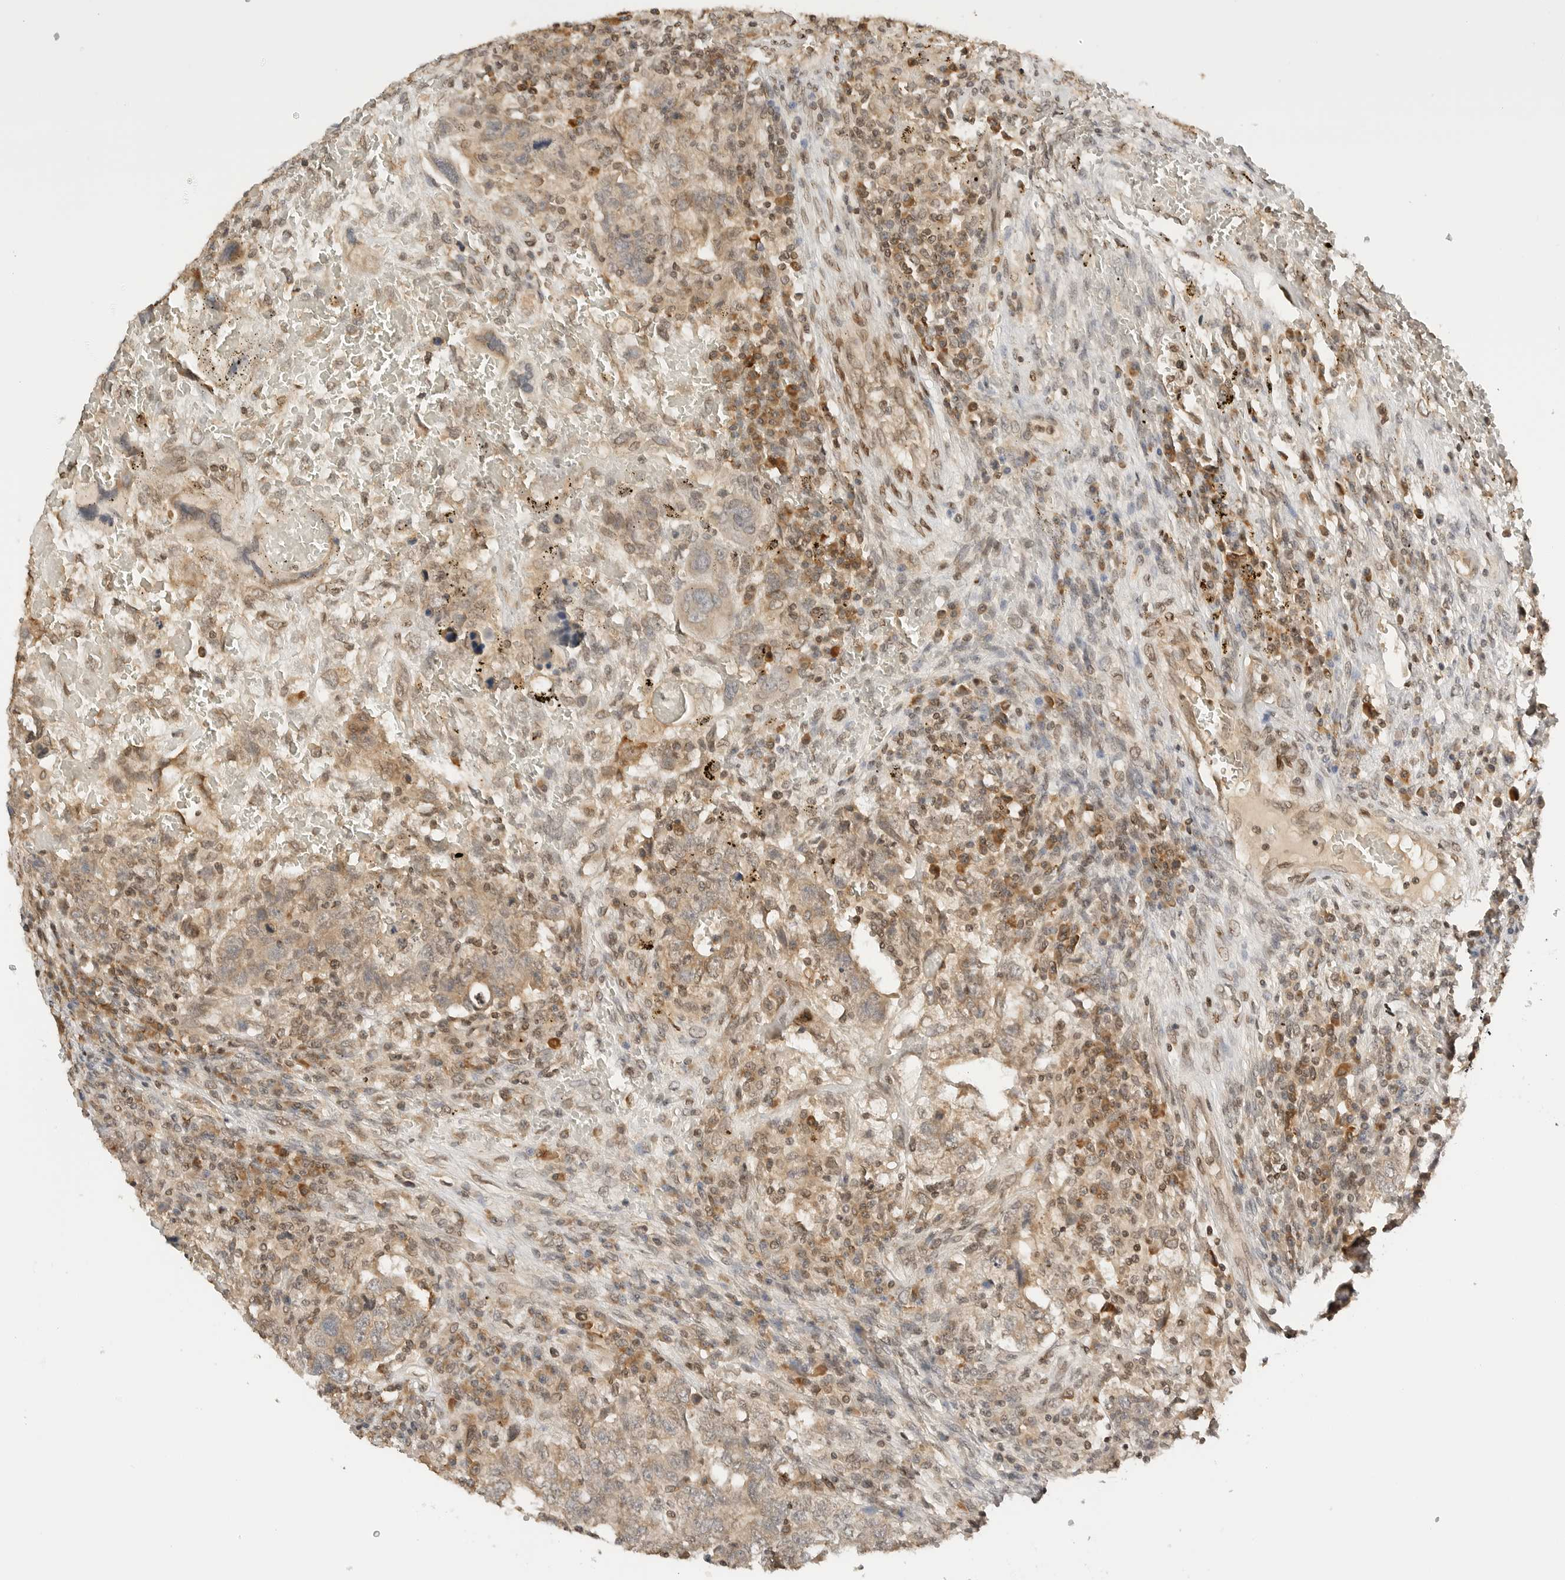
{"staining": {"intensity": "weak", "quantity": ">75%", "location": "cytoplasmic/membranous"}, "tissue": "testis cancer", "cell_type": "Tumor cells", "image_type": "cancer", "snomed": [{"axis": "morphology", "description": "Carcinoma, Embryonal, NOS"}, {"axis": "topography", "description": "Testis"}], "caption": "DAB (3,3'-diaminobenzidine) immunohistochemical staining of human testis cancer demonstrates weak cytoplasmic/membranous protein expression in approximately >75% of tumor cells.", "gene": "POLH", "patient": {"sex": "male", "age": 26}}